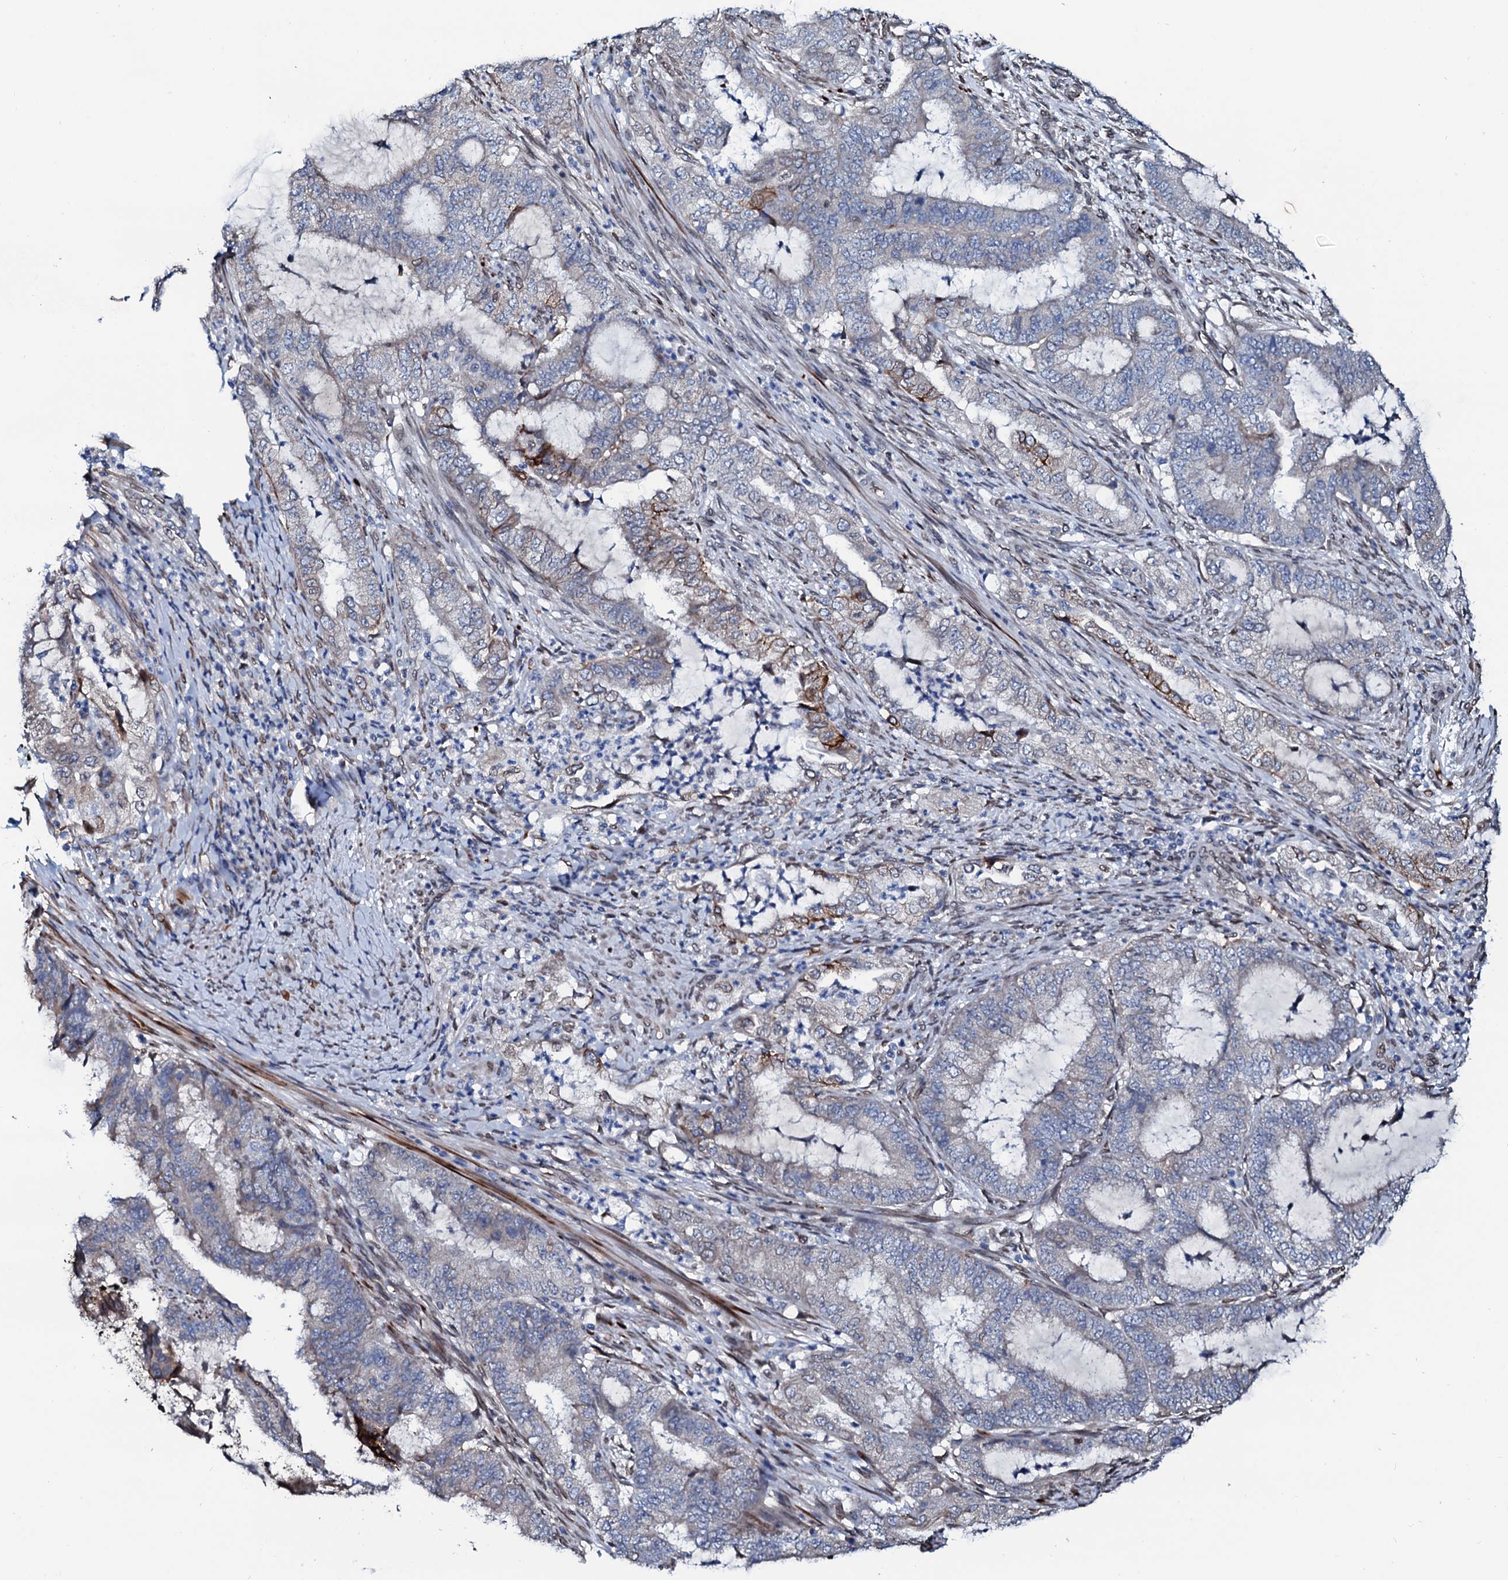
{"staining": {"intensity": "strong", "quantity": "<25%", "location": "cytoplasmic/membranous"}, "tissue": "endometrial cancer", "cell_type": "Tumor cells", "image_type": "cancer", "snomed": [{"axis": "morphology", "description": "Adenocarcinoma, NOS"}, {"axis": "topography", "description": "Endometrium"}], "caption": "Strong cytoplasmic/membranous expression is seen in approximately <25% of tumor cells in endometrial cancer (adenocarcinoma). The protein of interest is stained brown, and the nuclei are stained in blue (DAB (3,3'-diaminobenzidine) IHC with brightfield microscopy, high magnification).", "gene": "NRP2", "patient": {"sex": "female", "age": 51}}